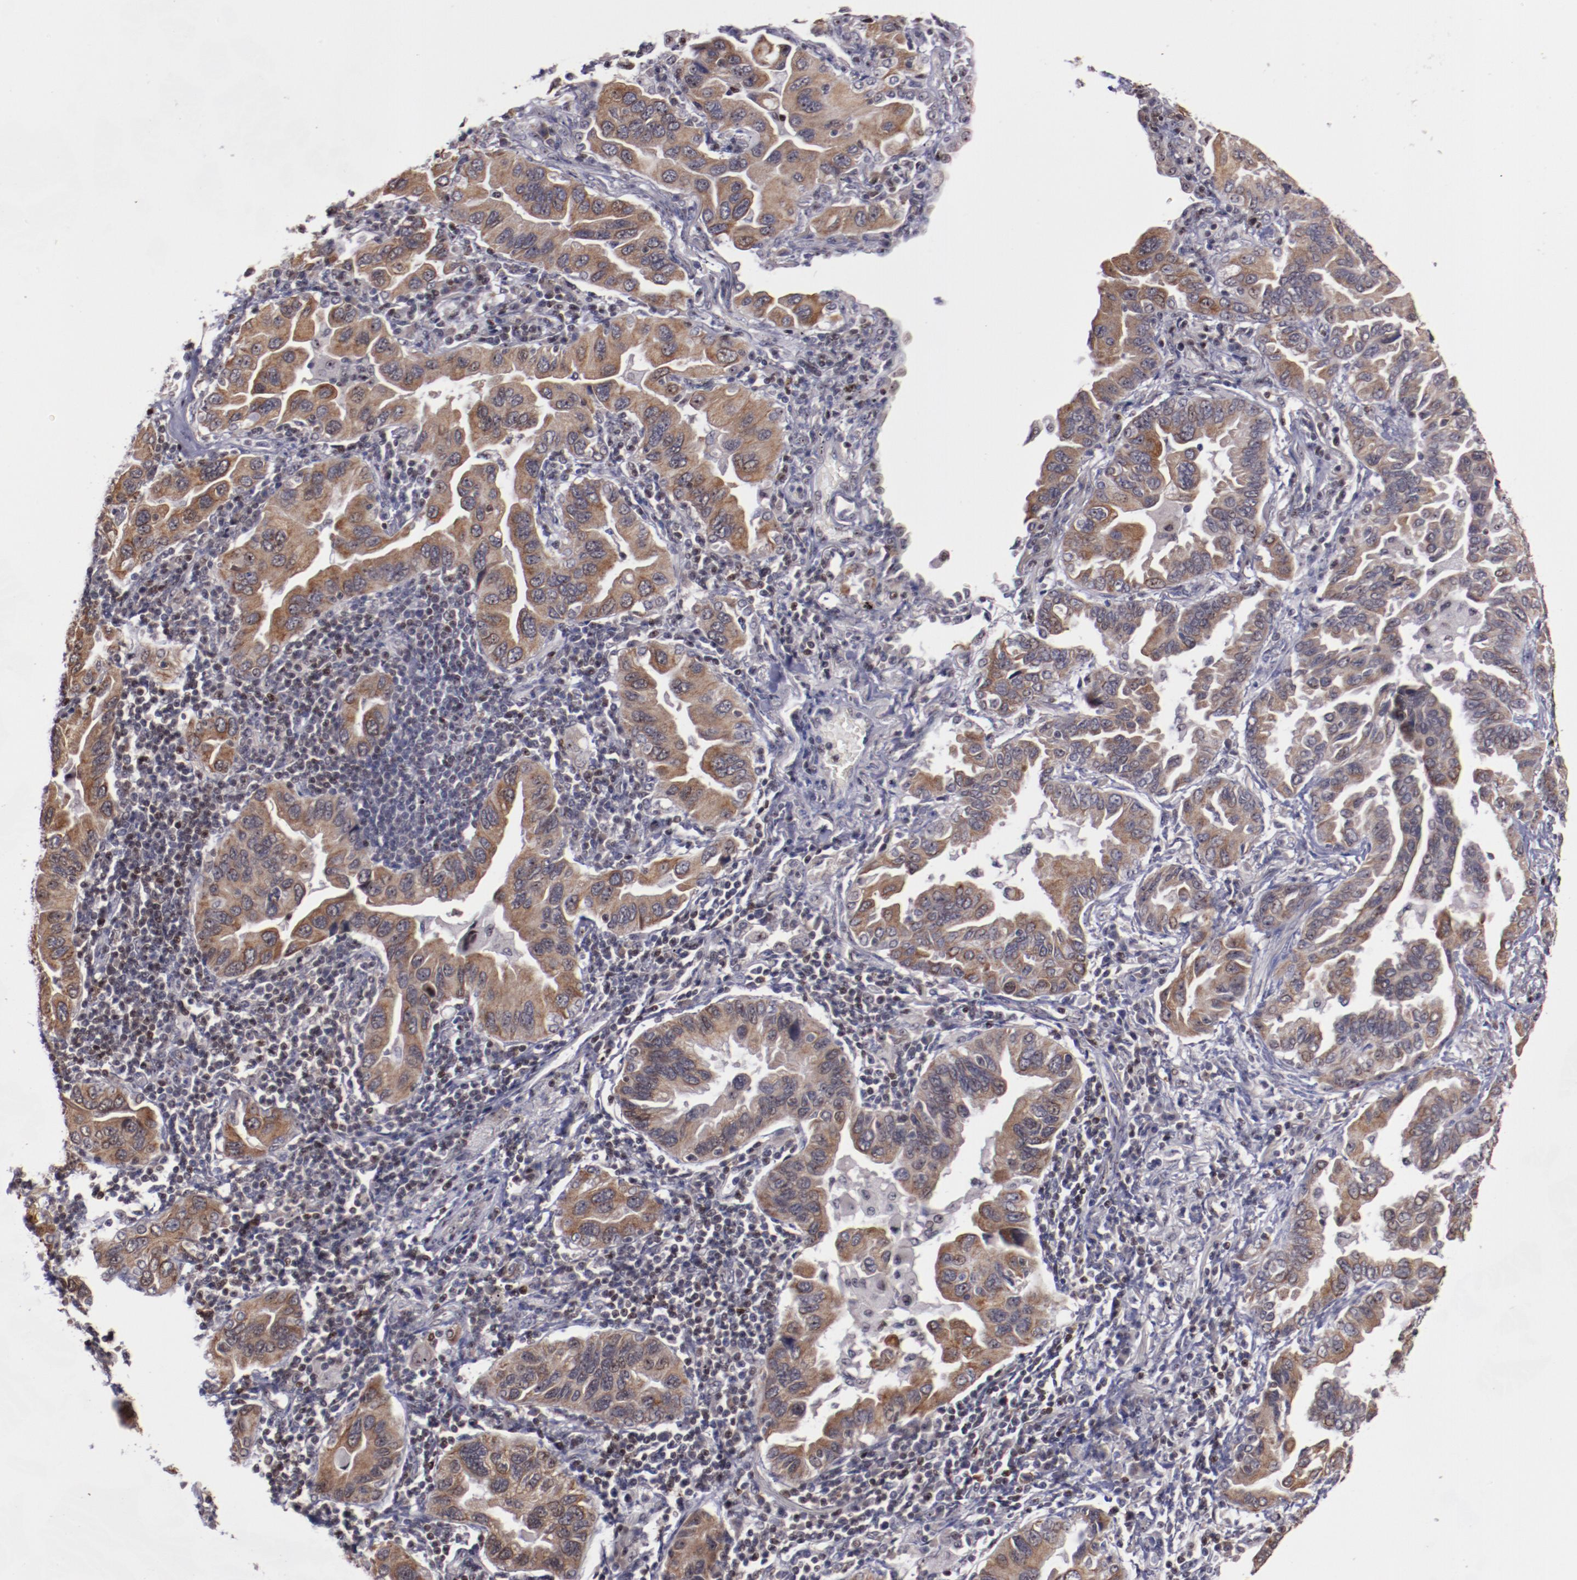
{"staining": {"intensity": "moderate", "quantity": ">75%", "location": "cytoplasmic/membranous"}, "tissue": "lung cancer", "cell_type": "Tumor cells", "image_type": "cancer", "snomed": [{"axis": "morphology", "description": "Adenocarcinoma, NOS"}, {"axis": "topography", "description": "Lung"}], "caption": "Lung cancer stained for a protein displays moderate cytoplasmic/membranous positivity in tumor cells. Ihc stains the protein of interest in brown and the nuclei are stained blue.", "gene": "DDX24", "patient": {"sex": "female", "age": 65}}